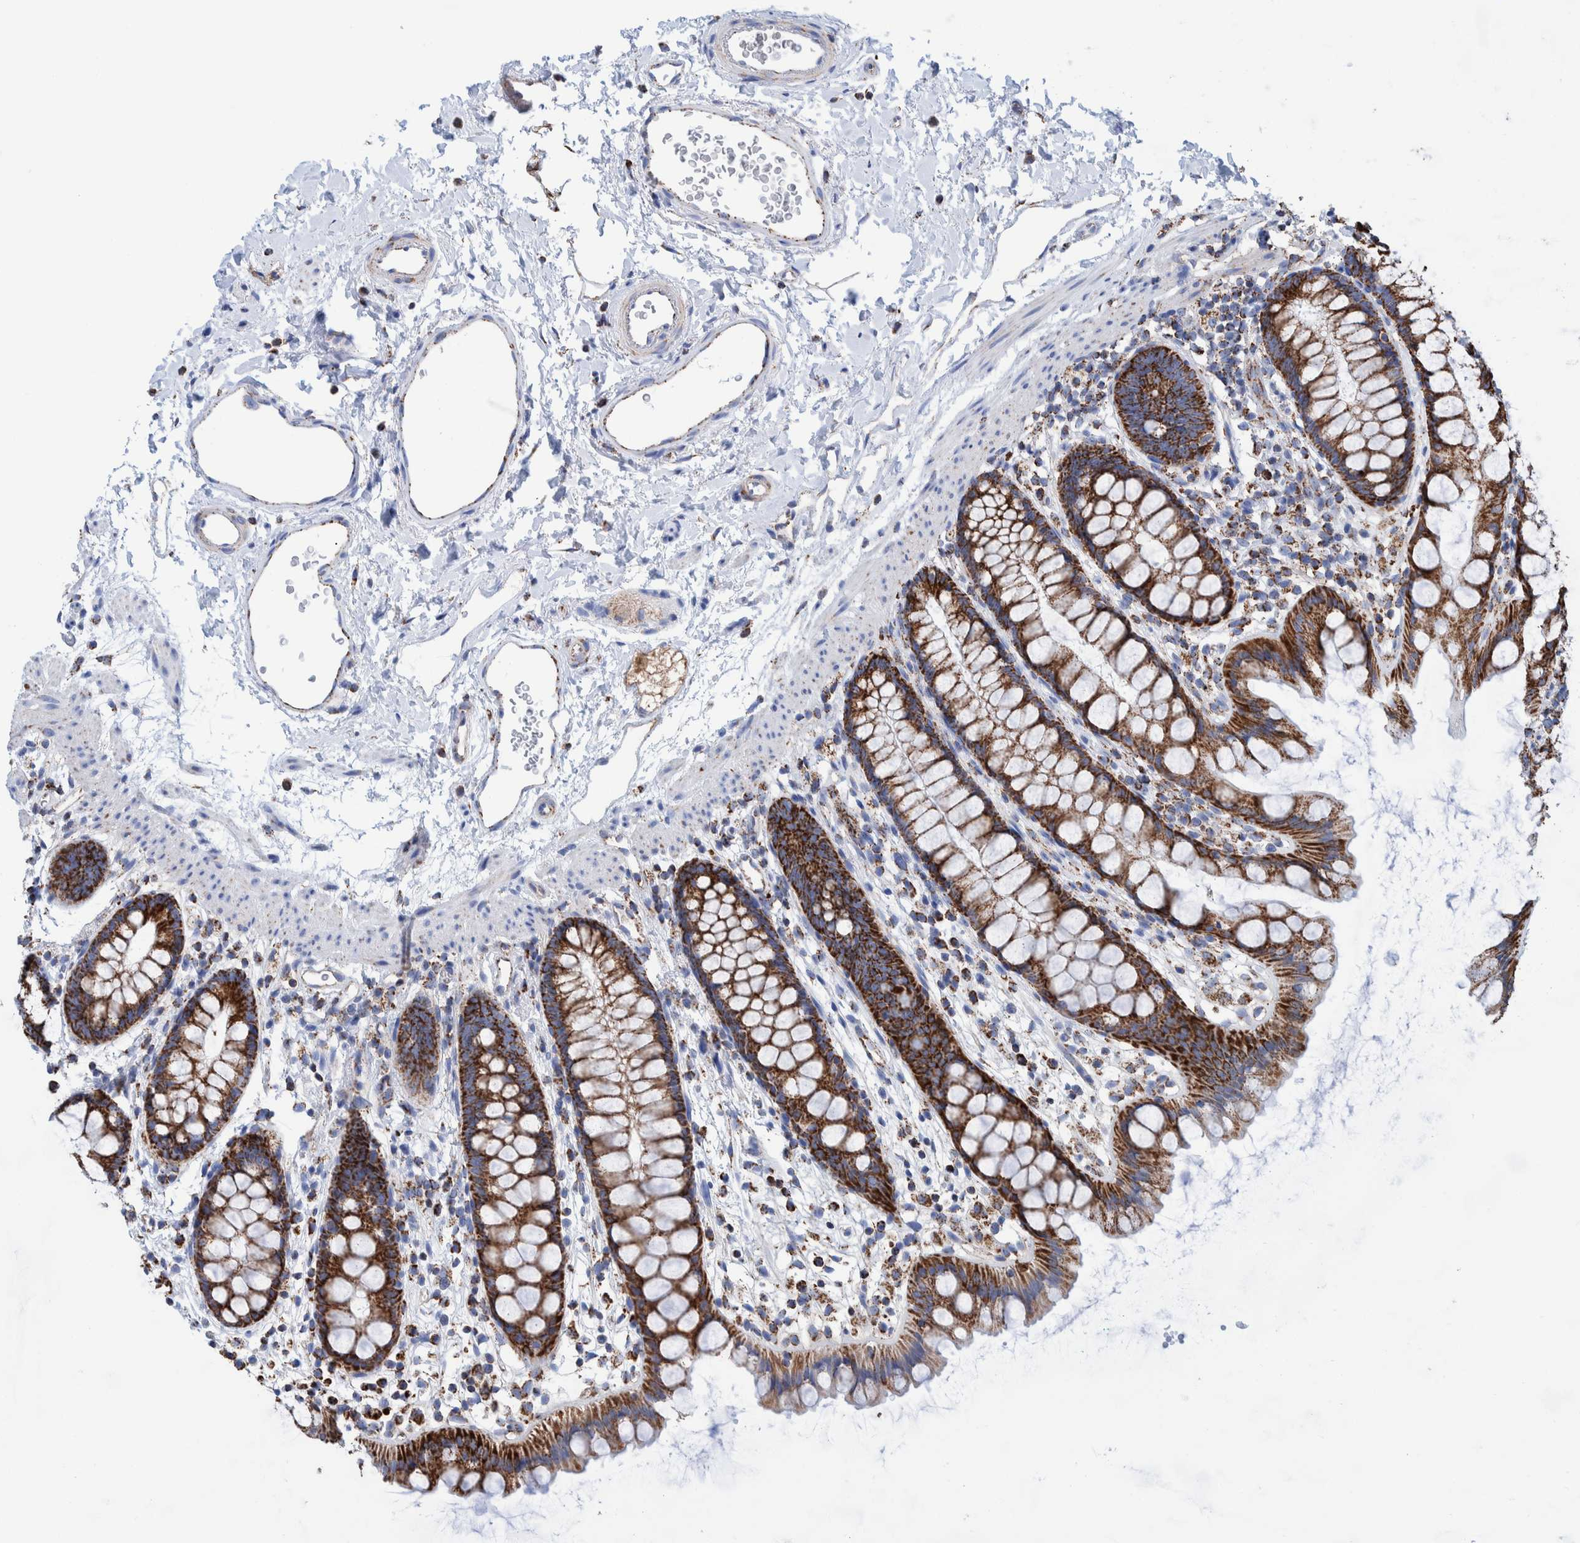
{"staining": {"intensity": "strong", "quantity": ">75%", "location": "cytoplasmic/membranous"}, "tissue": "rectum", "cell_type": "Glandular cells", "image_type": "normal", "snomed": [{"axis": "morphology", "description": "Normal tissue, NOS"}, {"axis": "topography", "description": "Rectum"}], "caption": "IHC of benign rectum demonstrates high levels of strong cytoplasmic/membranous expression in about >75% of glandular cells.", "gene": "DECR1", "patient": {"sex": "female", "age": 65}}